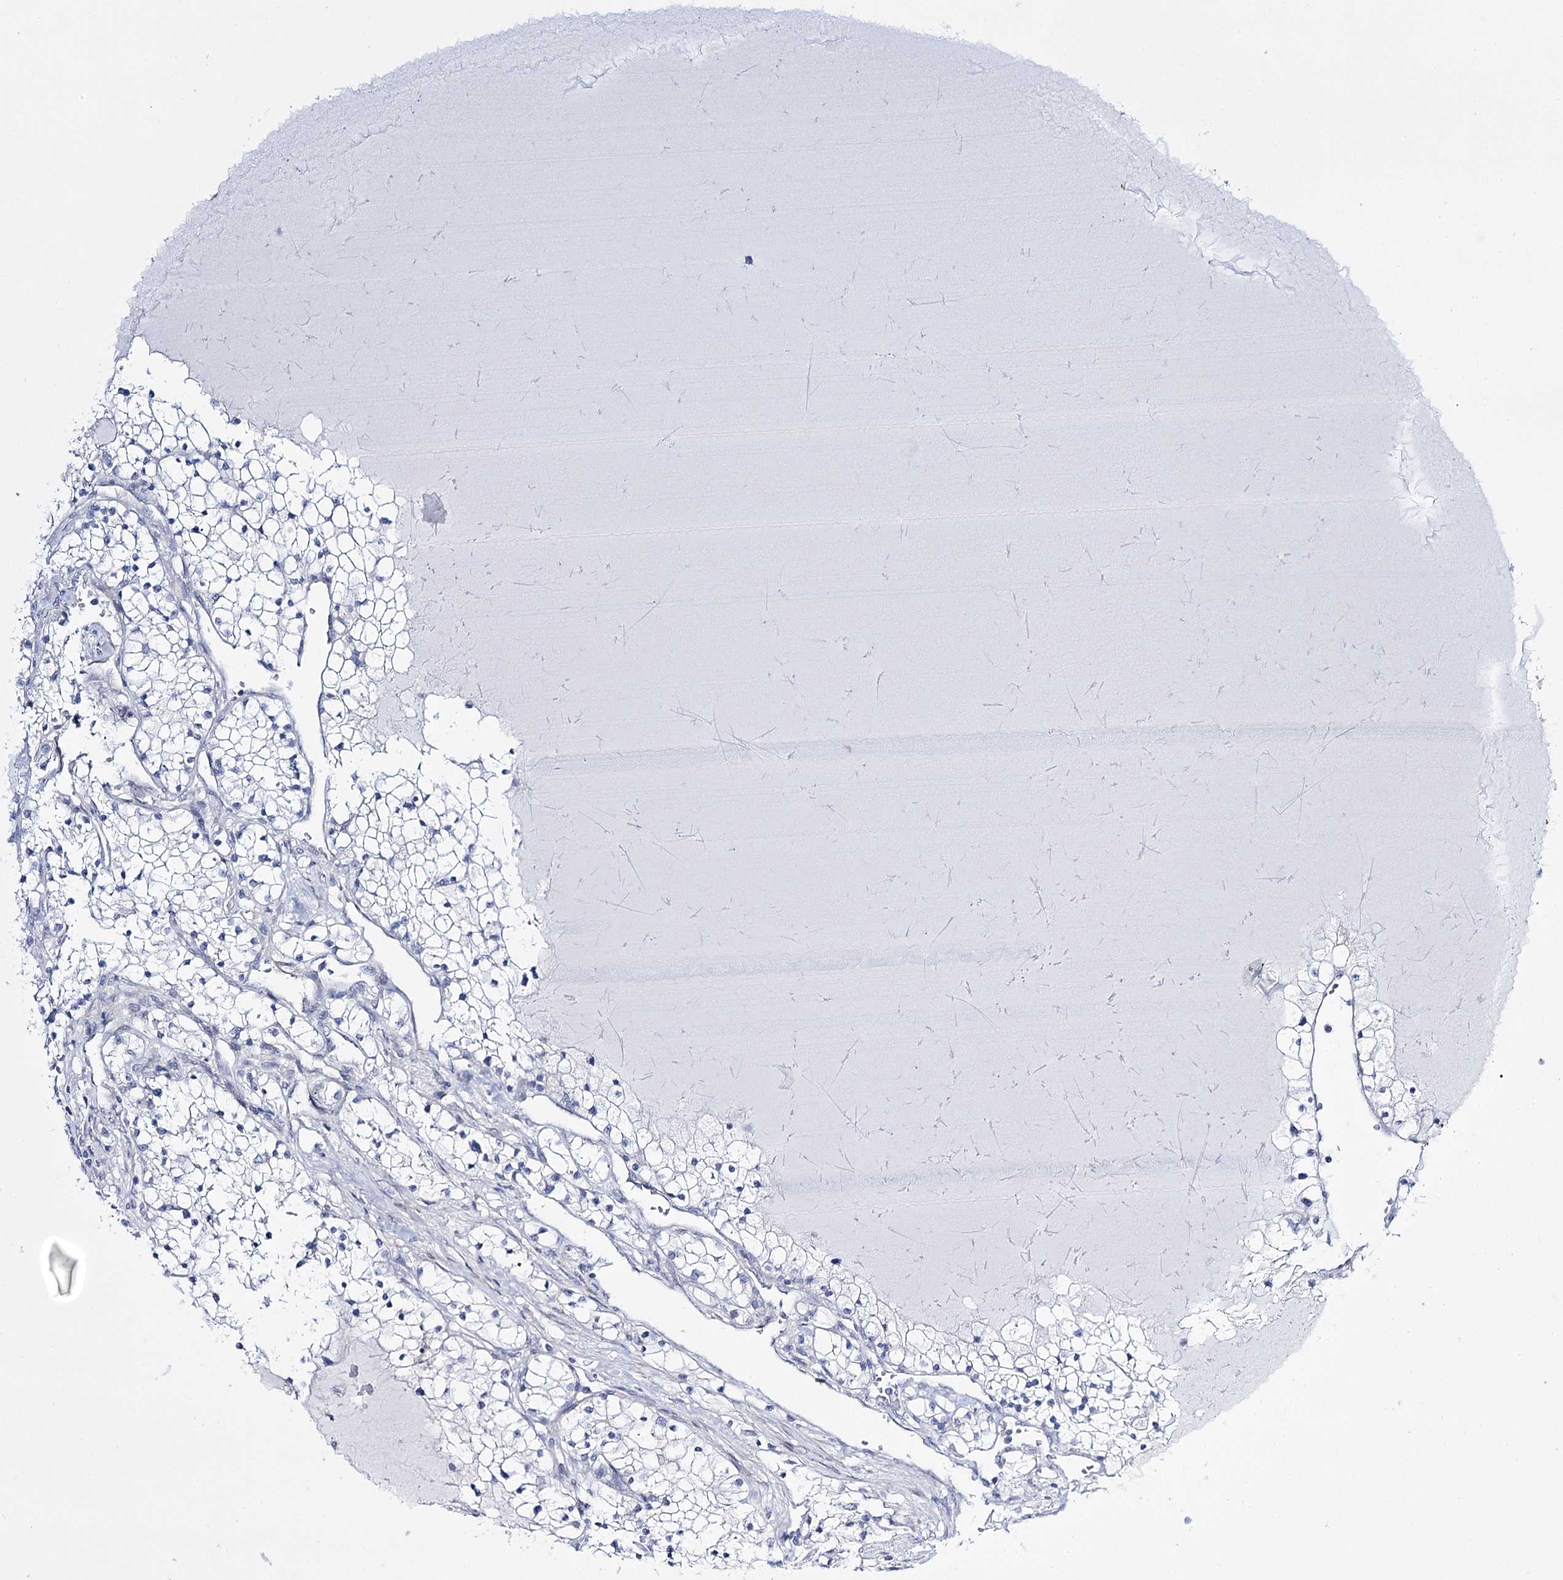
{"staining": {"intensity": "negative", "quantity": "none", "location": "none"}, "tissue": "renal cancer", "cell_type": "Tumor cells", "image_type": "cancer", "snomed": [{"axis": "morphology", "description": "Normal tissue, NOS"}, {"axis": "morphology", "description": "Adenocarcinoma, NOS"}, {"axis": "topography", "description": "Kidney"}], "caption": "A high-resolution image shows IHC staining of adenocarcinoma (renal), which shows no significant staining in tumor cells. (Brightfield microscopy of DAB immunohistochemistry (IHC) at high magnification).", "gene": "RBM15B", "patient": {"sex": "male", "age": 68}}